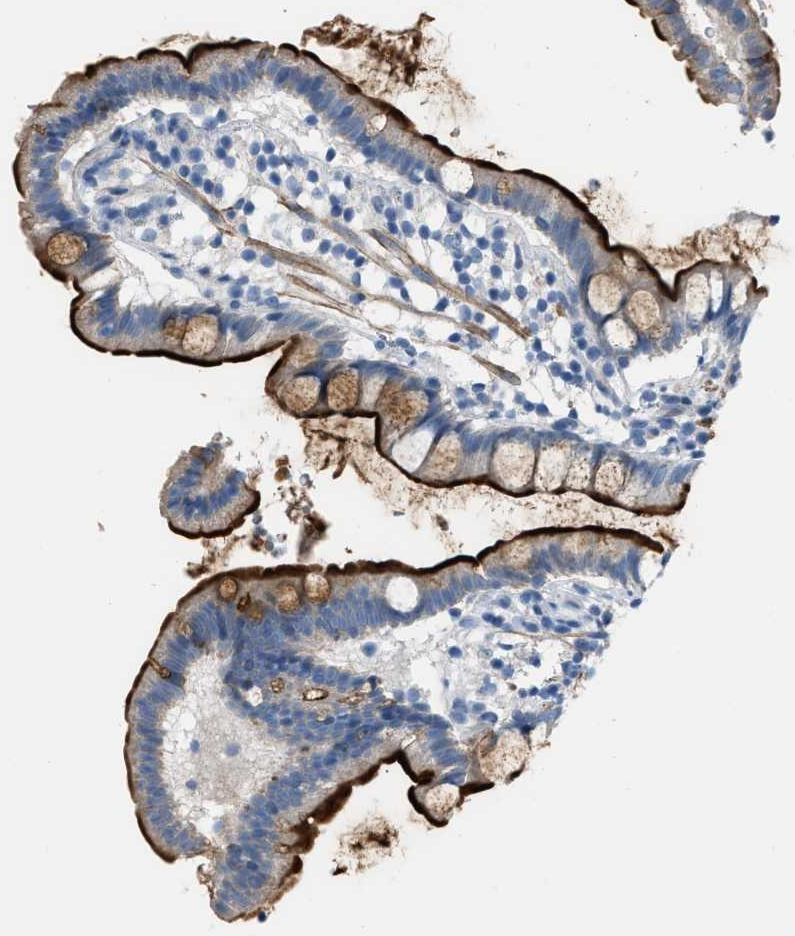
{"staining": {"intensity": "moderate", "quantity": ">75%", "location": "cytoplasmic/membranous"}, "tissue": "small intestine", "cell_type": "Glandular cells", "image_type": "normal", "snomed": [{"axis": "morphology", "description": "Normal tissue, NOS"}, {"axis": "topography", "description": "Small intestine"}], "caption": "Immunohistochemistry of benign small intestine displays medium levels of moderate cytoplasmic/membranous staining in about >75% of glandular cells.", "gene": "SPATC1L", "patient": {"sex": "female", "age": 84}}